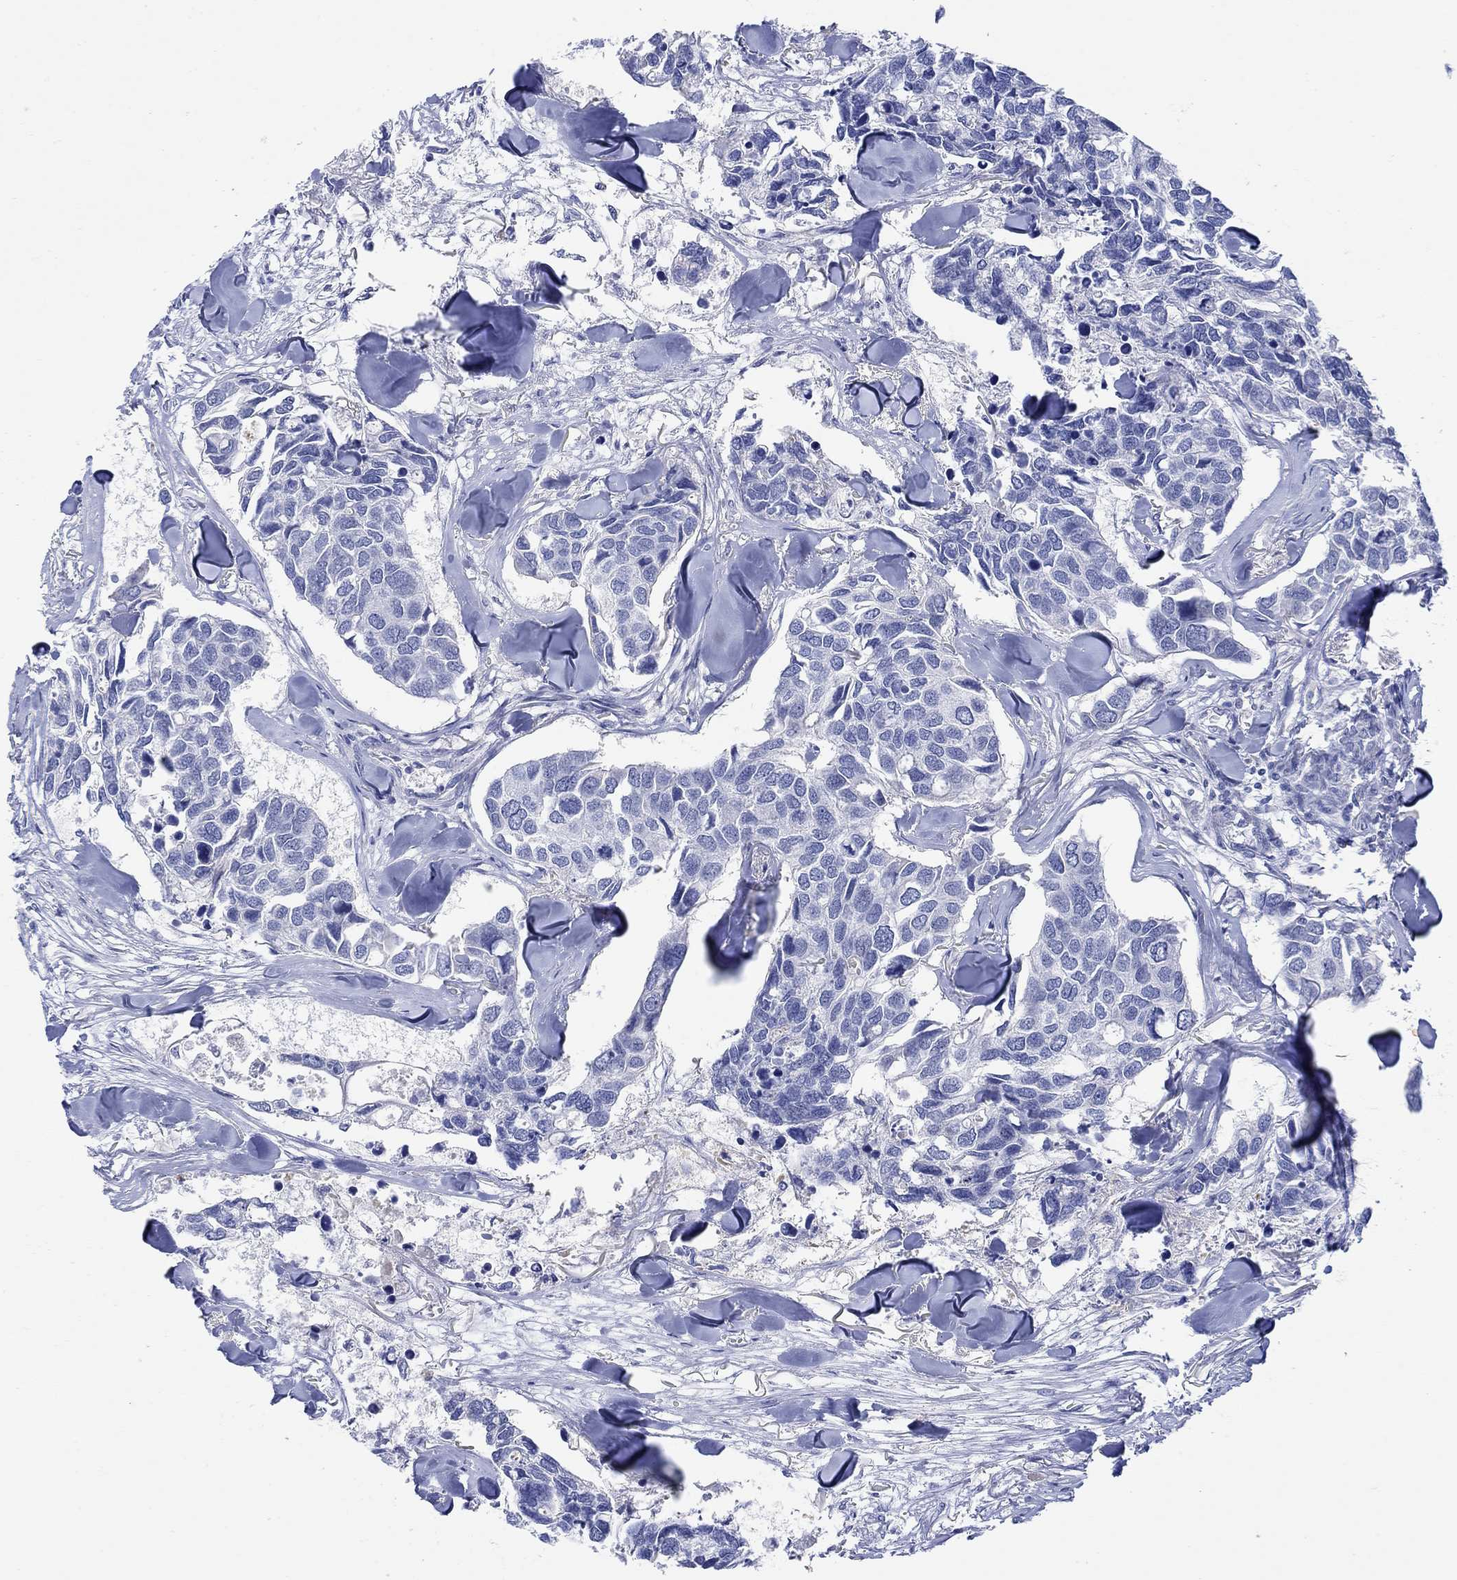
{"staining": {"intensity": "negative", "quantity": "none", "location": "none"}, "tissue": "breast cancer", "cell_type": "Tumor cells", "image_type": "cancer", "snomed": [{"axis": "morphology", "description": "Duct carcinoma"}, {"axis": "topography", "description": "Breast"}], "caption": "This is an immunohistochemistry (IHC) image of infiltrating ductal carcinoma (breast). There is no expression in tumor cells.", "gene": "KRT222", "patient": {"sex": "female", "age": 83}}